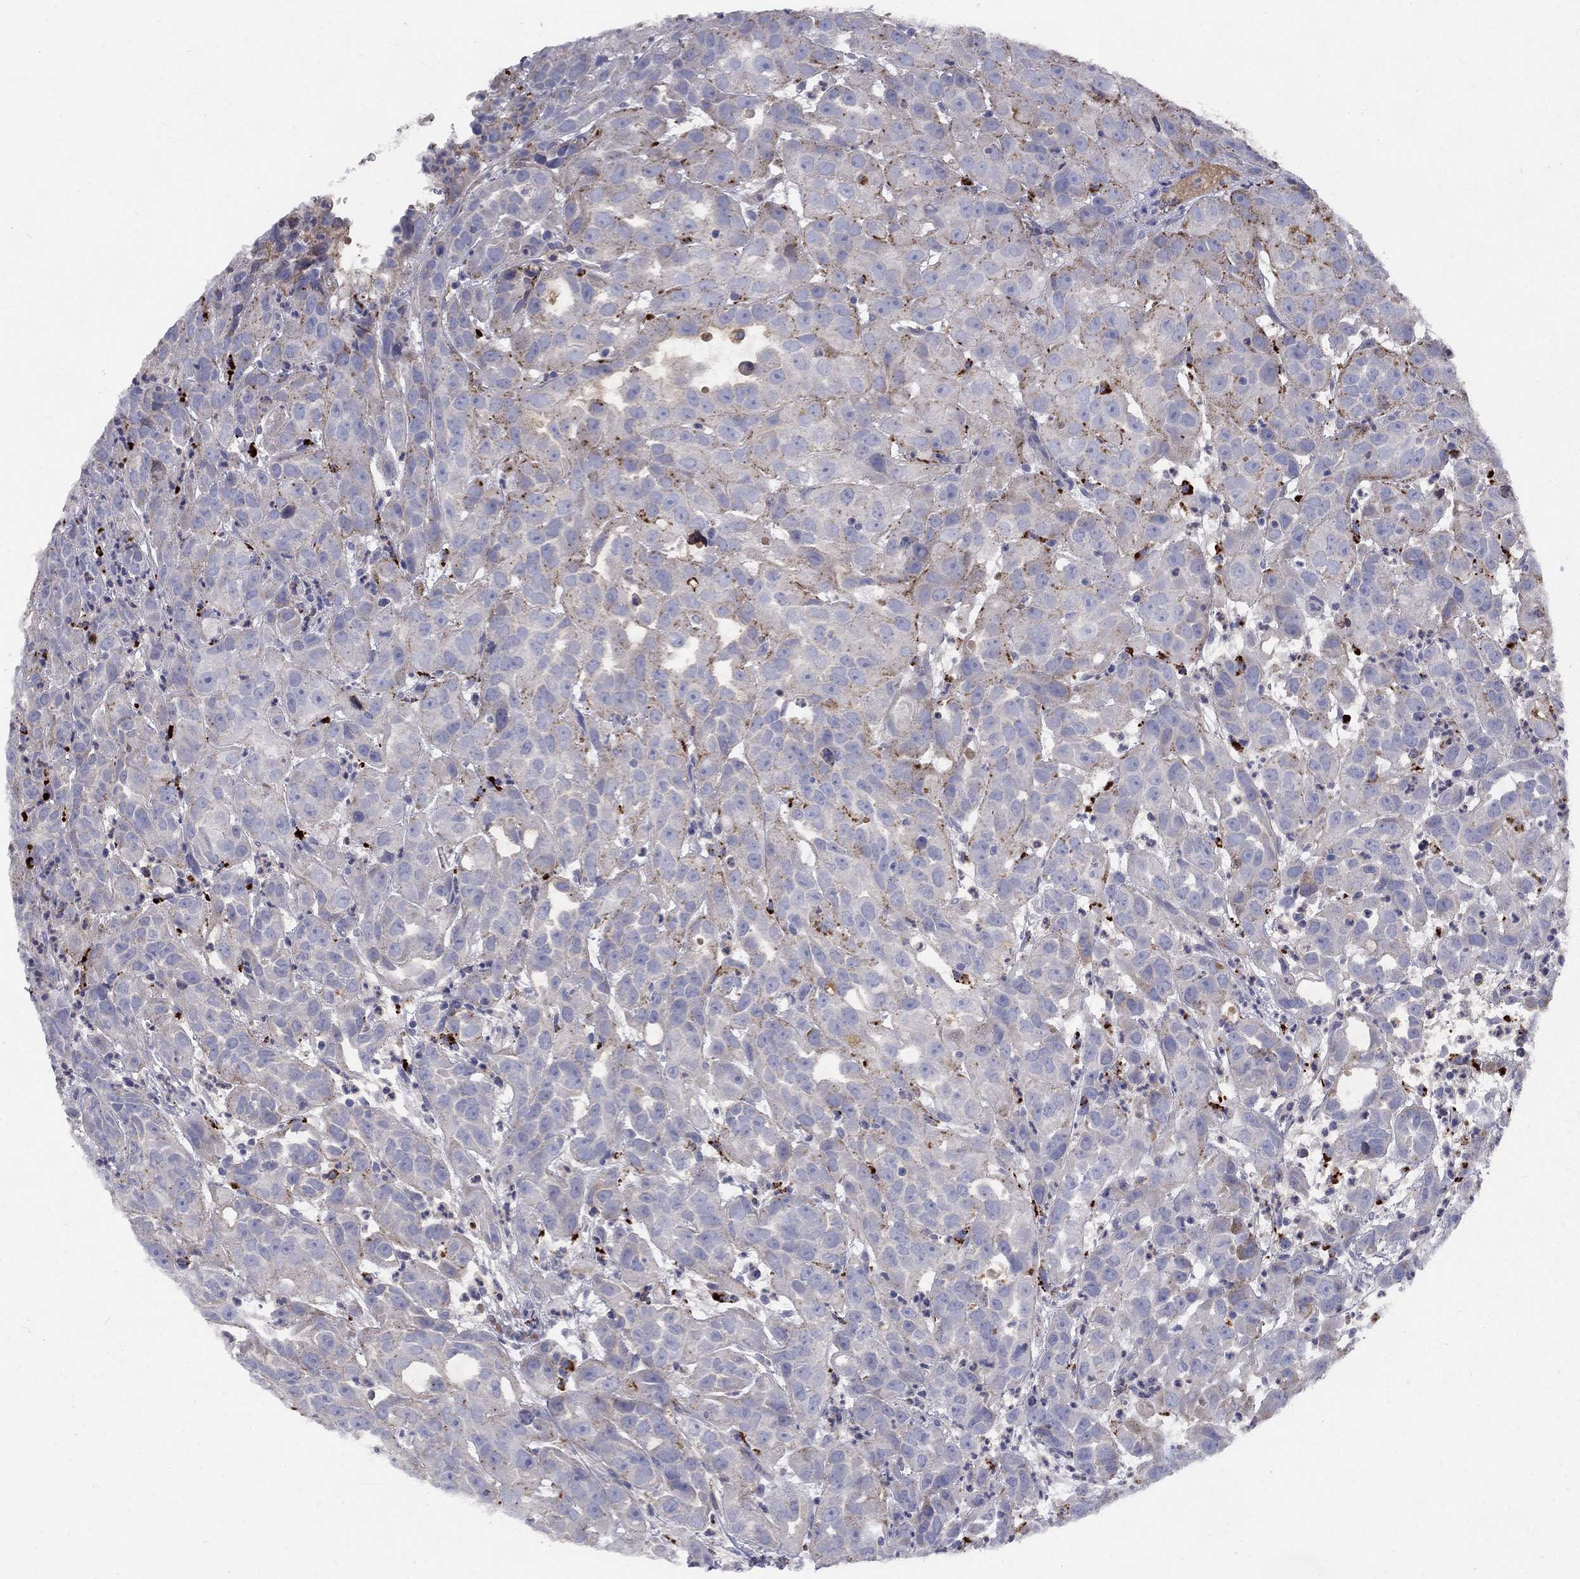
{"staining": {"intensity": "moderate", "quantity": "<25%", "location": "cytoplasmic/membranous"}, "tissue": "urothelial cancer", "cell_type": "Tumor cells", "image_type": "cancer", "snomed": [{"axis": "morphology", "description": "Urothelial carcinoma, High grade"}, {"axis": "topography", "description": "Urinary bladder"}], "caption": "IHC of urothelial carcinoma (high-grade) displays low levels of moderate cytoplasmic/membranous expression in approximately <25% of tumor cells. Immunohistochemistry (ihc) stains the protein in brown and the nuclei are stained blue.", "gene": "EPDR1", "patient": {"sex": "female", "age": 41}}